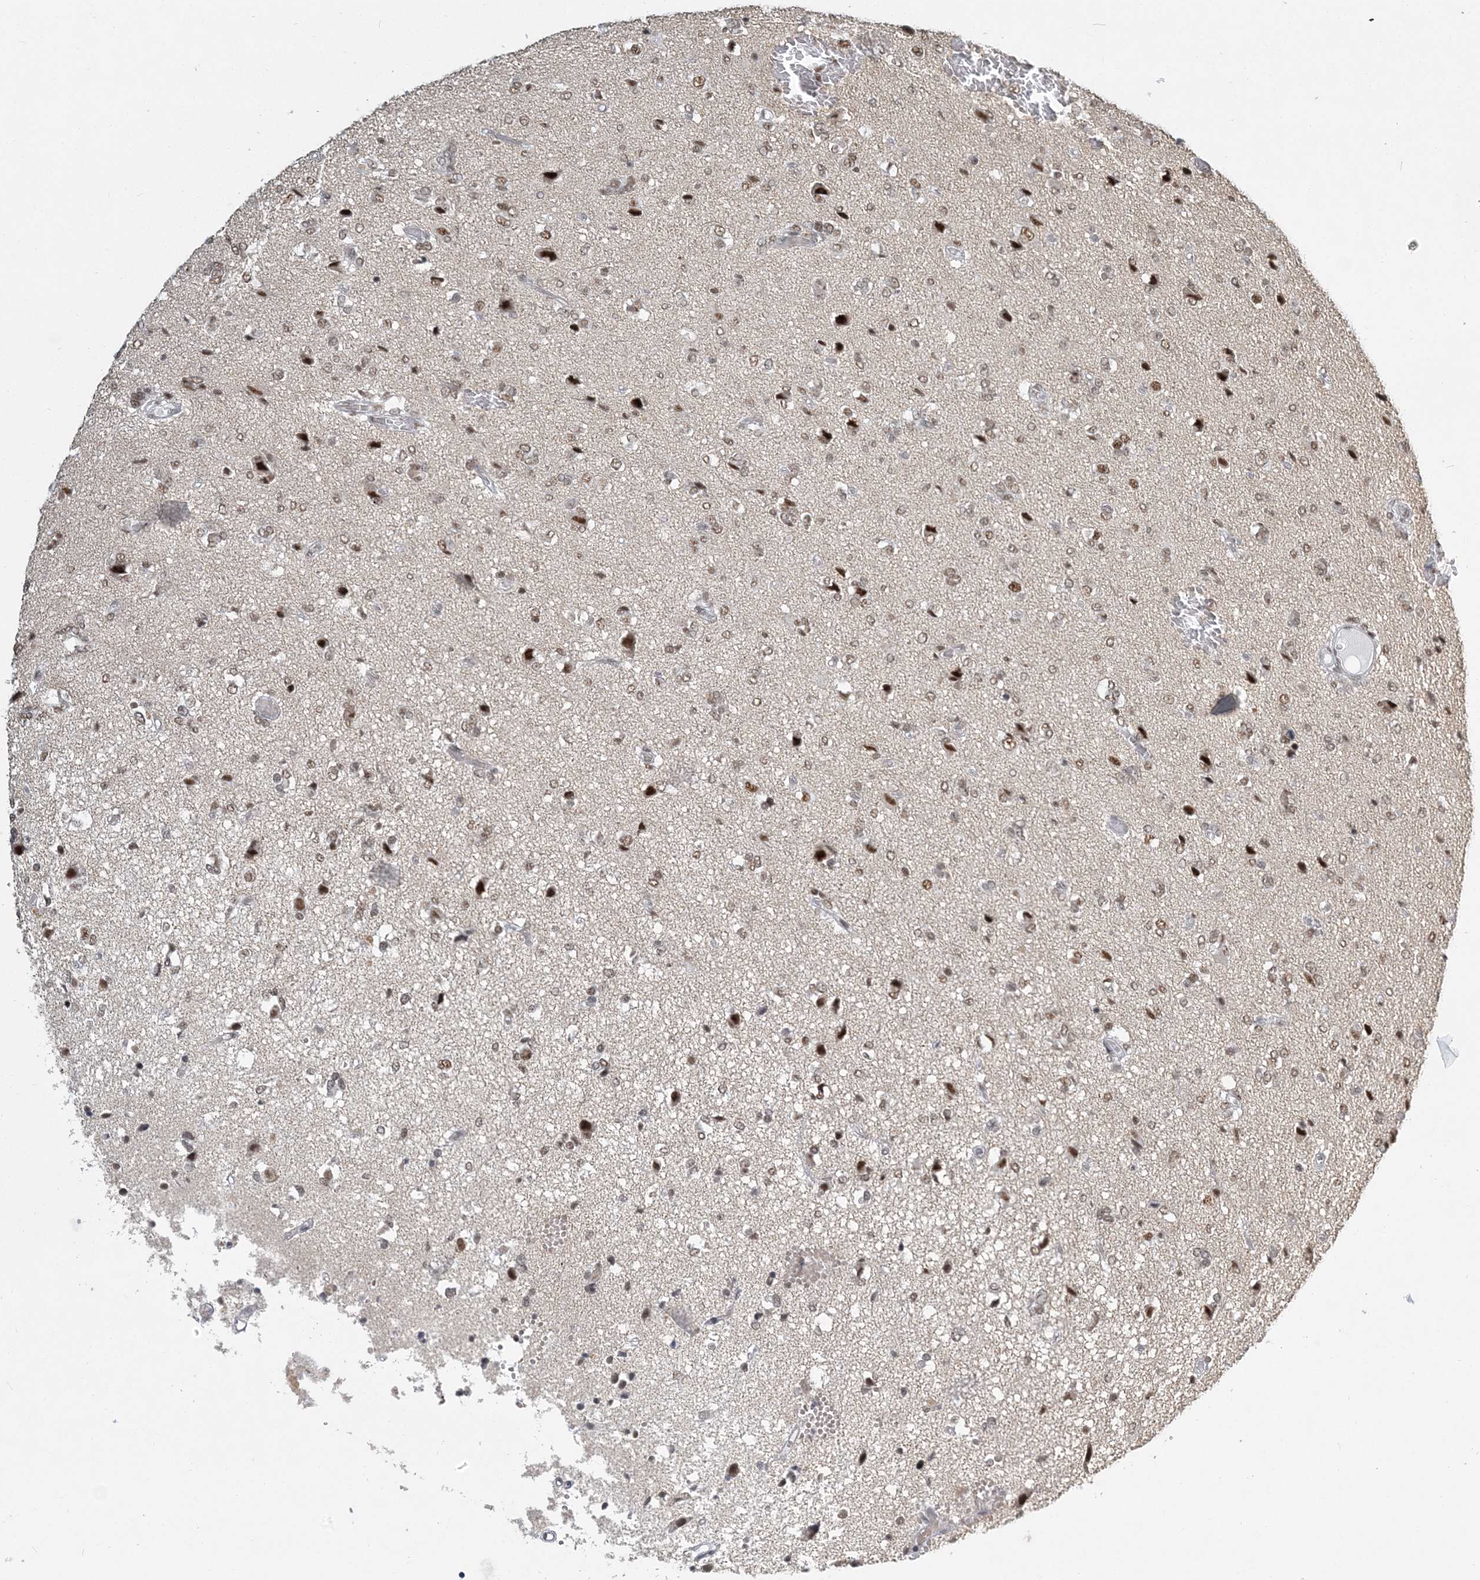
{"staining": {"intensity": "moderate", "quantity": ">75%", "location": "nuclear"}, "tissue": "glioma", "cell_type": "Tumor cells", "image_type": "cancer", "snomed": [{"axis": "morphology", "description": "Glioma, malignant, High grade"}, {"axis": "topography", "description": "Brain"}], "caption": "Glioma was stained to show a protein in brown. There is medium levels of moderate nuclear staining in about >75% of tumor cells. The staining is performed using DAB brown chromogen to label protein expression. The nuclei are counter-stained blue using hematoxylin.", "gene": "PLRG1", "patient": {"sex": "female", "age": 59}}